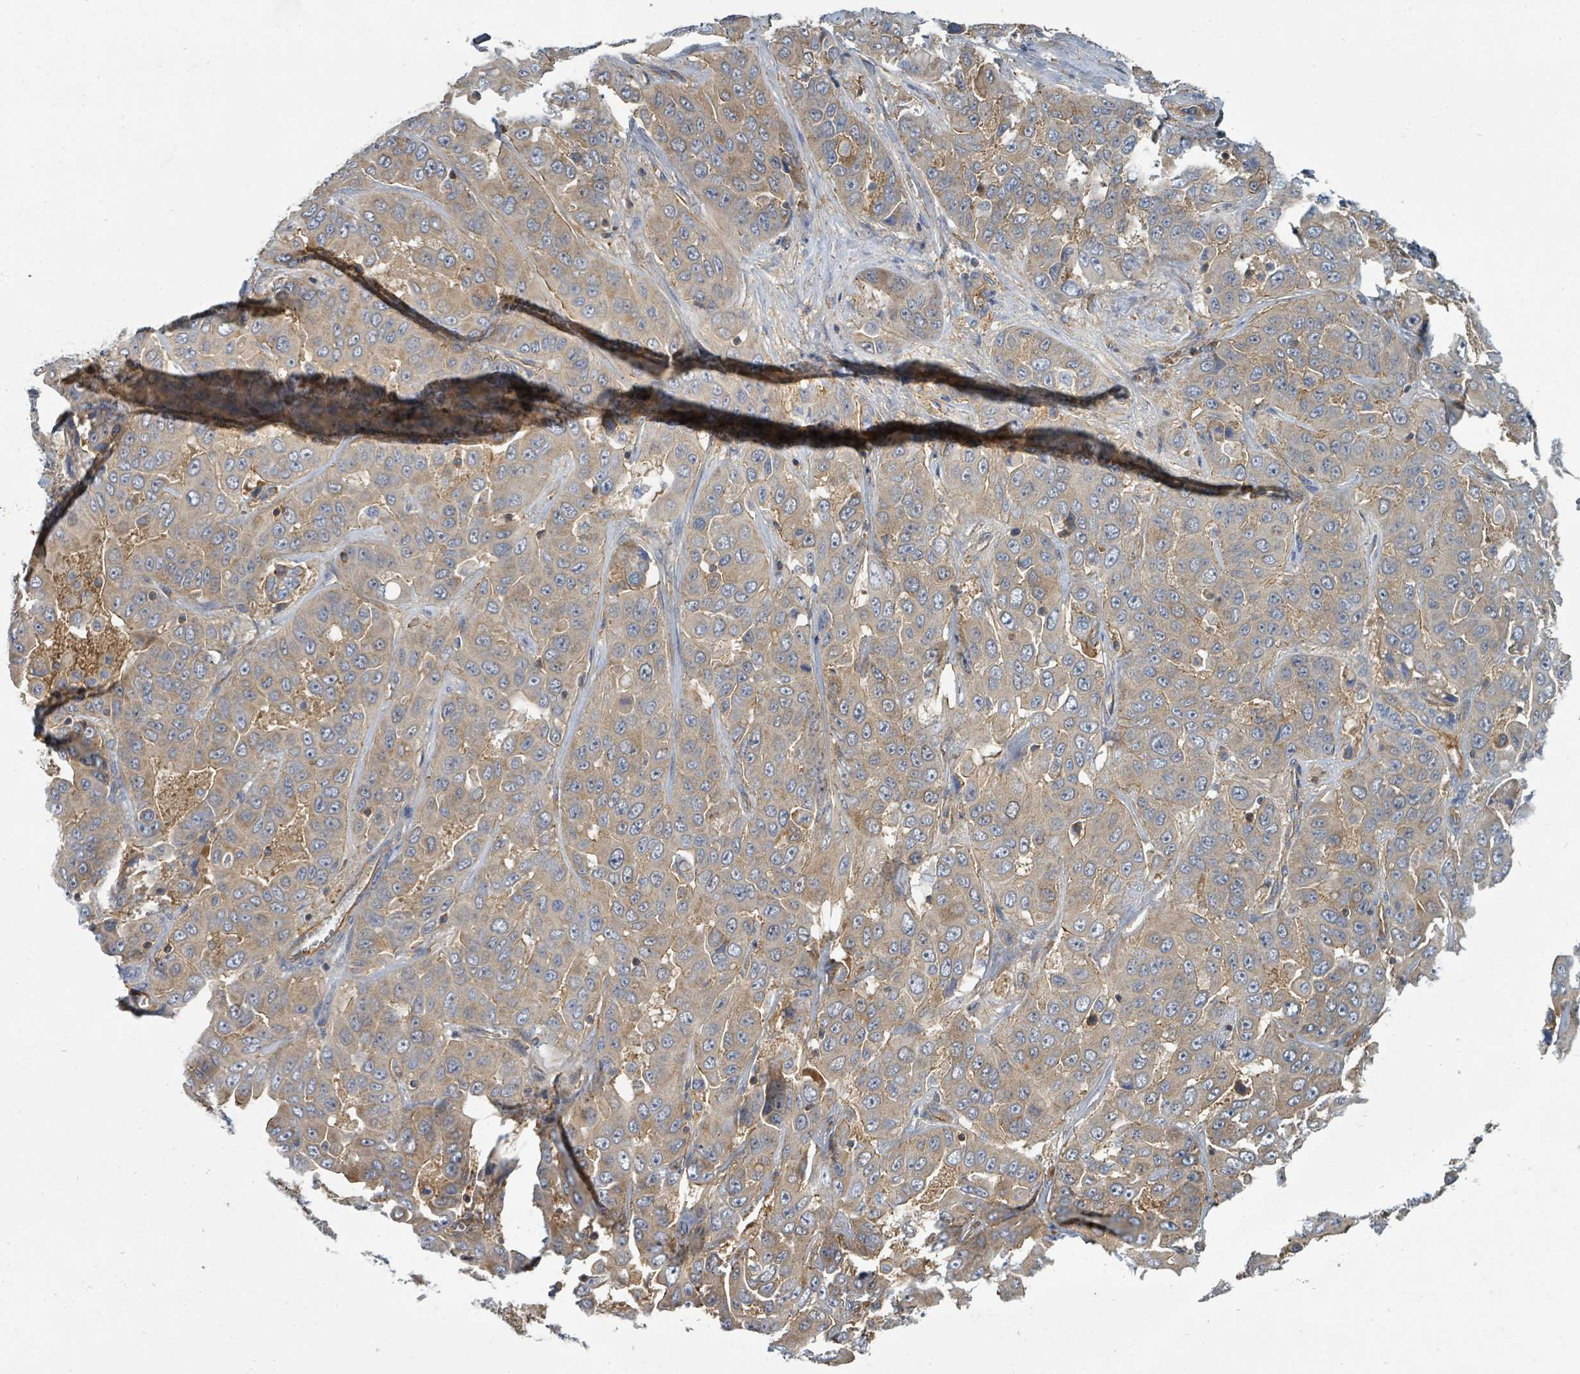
{"staining": {"intensity": "weak", "quantity": ">75%", "location": "cytoplasmic/membranous"}, "tissue": "liver cancer", "cell_type": "Tumor cells", "image_type": "cancer", "snomed": [{"axis": "morphology", "description": "Cholangiocarcinoma"}, {"axis": "topography", "description": "Liver"}], "caption": "Weak cytoplasmic/membranous expression for a protein is identified in approximately >75% of tumor cells of liver cancer using IHC.", "gene": "BOLA2B", "patient": {"sex": "female", "age": 52}}